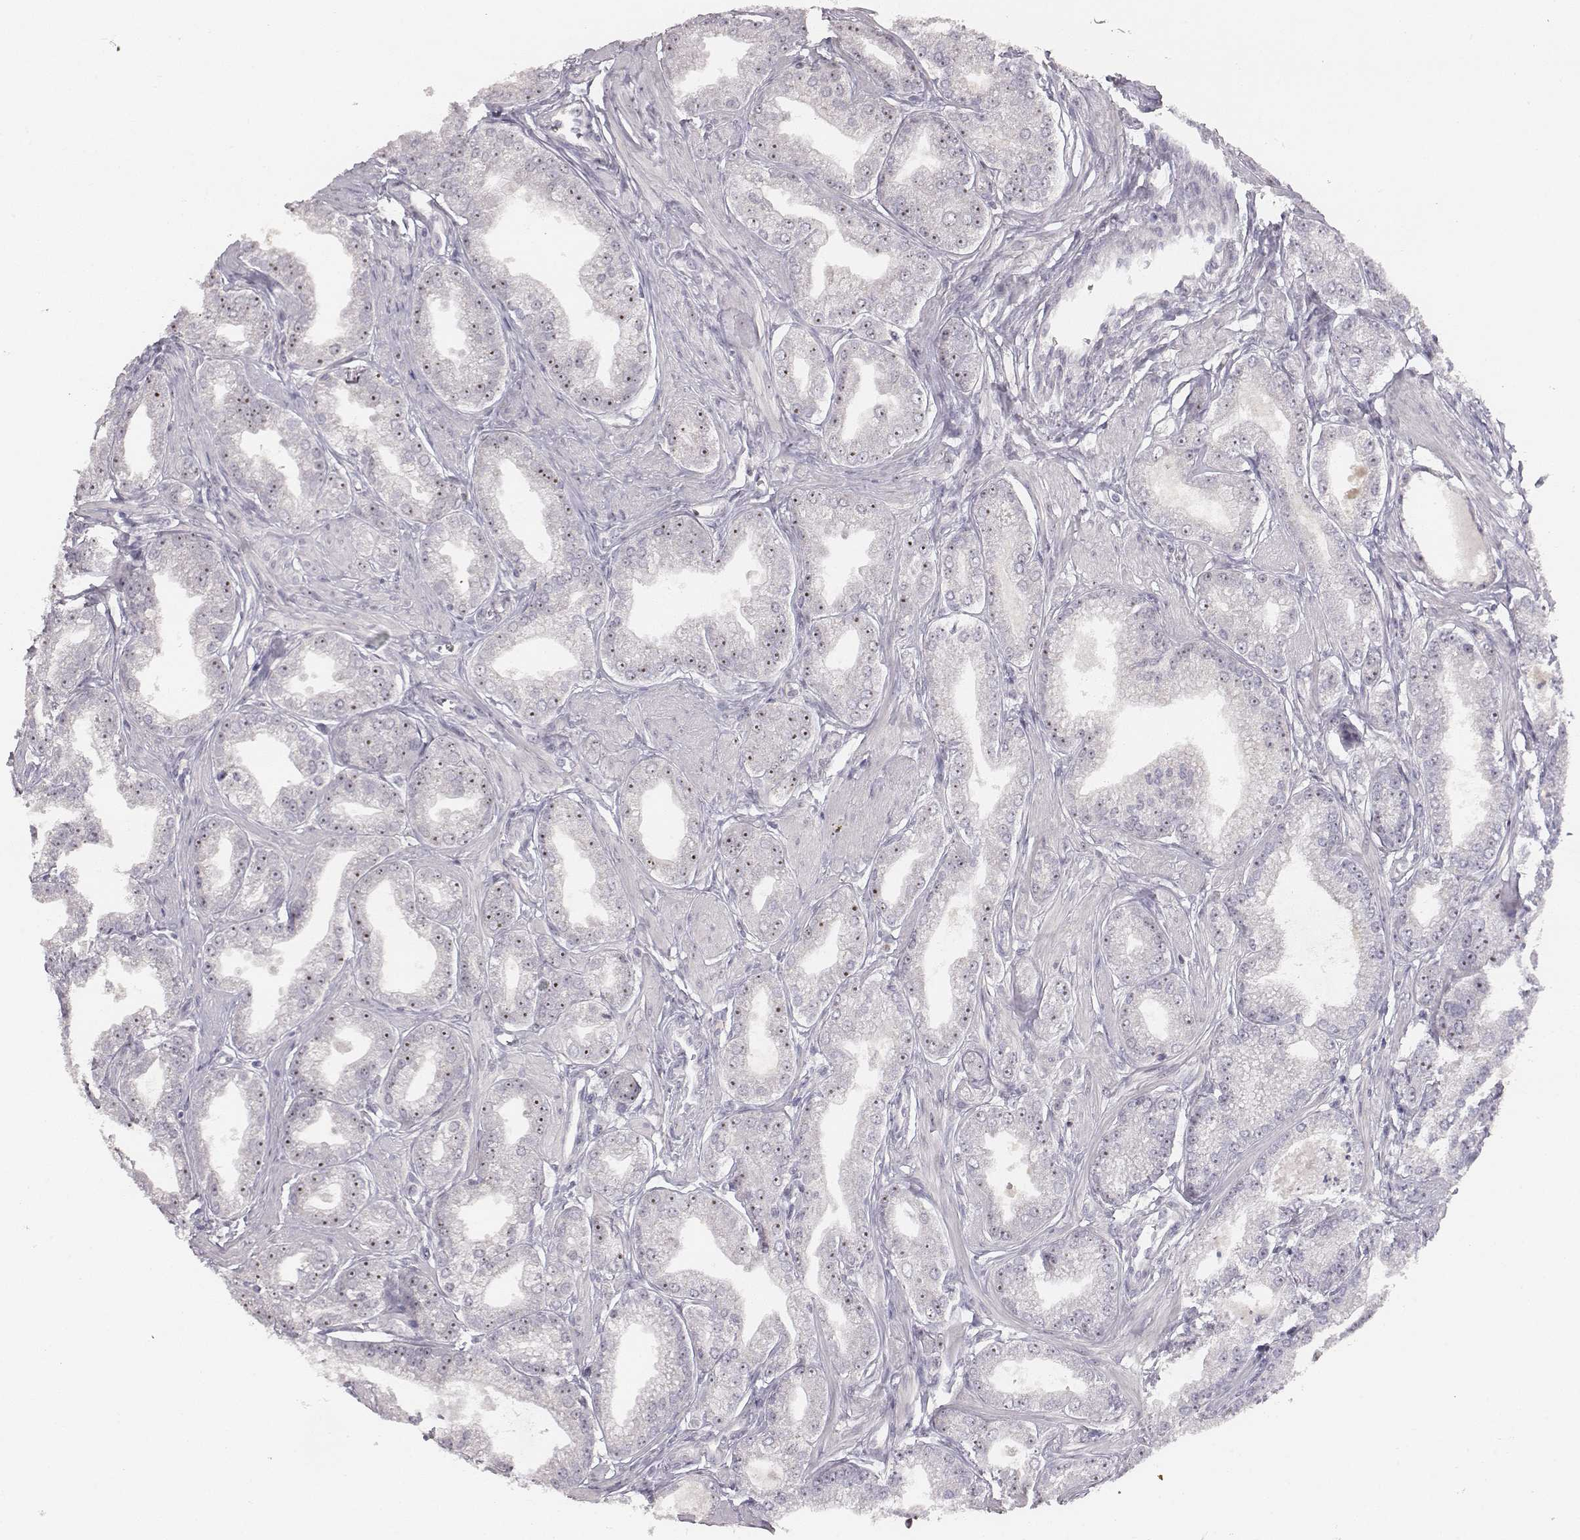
{"staining": {"intensity": "strong", "quantity": "25%-75%", "location": "nuclear"}, "tissue": "prostate cancer", "cell_type": "Tumor cells", "image_type": "cancer", "snomed": [{"axis": "morphology", "description": "Adenocarcinoma, NOS"}, {"axis": "topography", "description": "Prostate"}], "caption": "Human prostate cancer (adenocarcinoma) stained for a protein (brown) demonstrates strong nuclear positive expression in approximately 25%-75% of tumor cells.", "gene": "NIFK", "patient": {"sex": "male", "age": 71}}